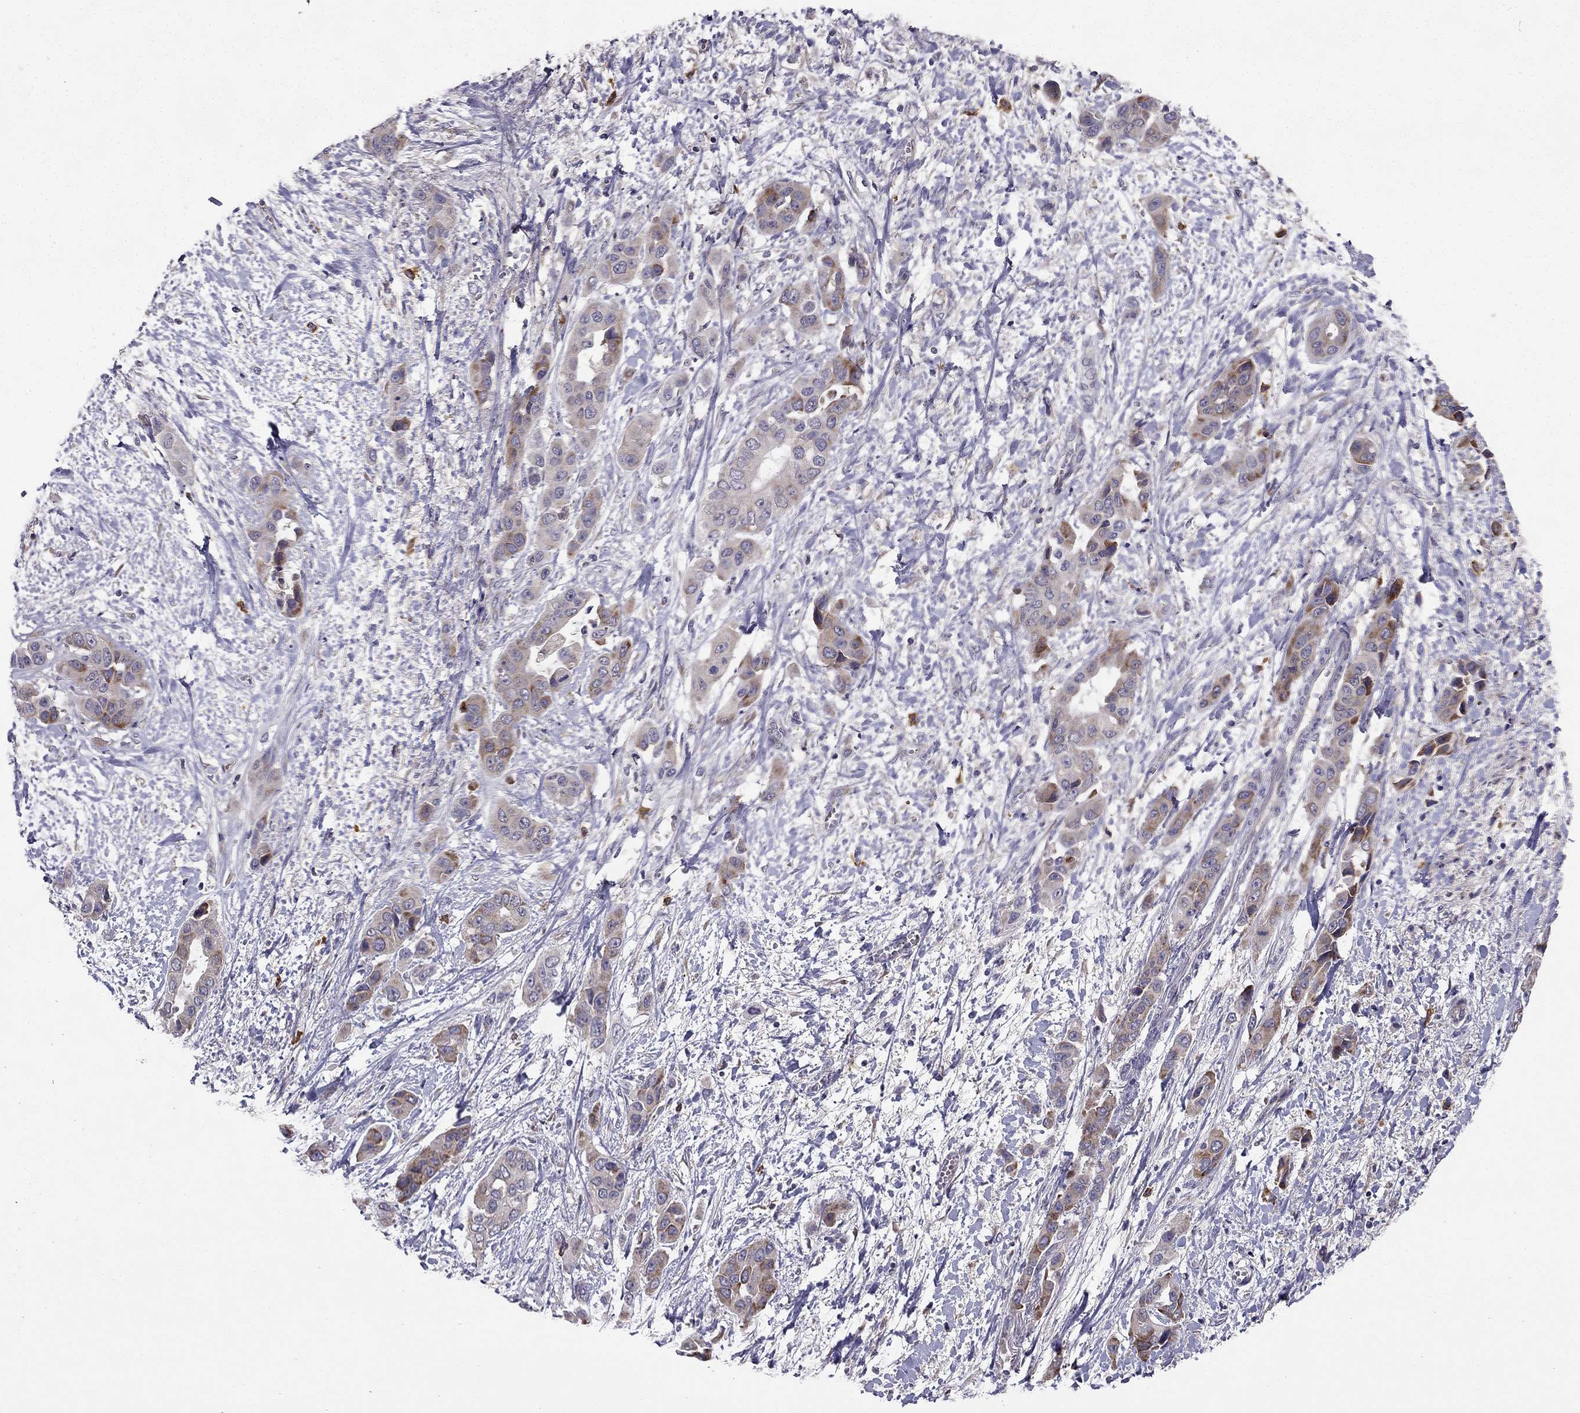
{"staining": {"intensity": "moderate", "quantity": "<25%", "location": "cytoplasmic/membranous"}, "tissue": "liver cancer", "cell_type": "Tumor cells", "image_type": "cancer", "snomed": [{"axis": "morphology", "description": "Cholangiocarcinoma"}, {"axis": "topography", "description": "Liver"}], "caption": "Moderate cytoplasmic/membranous protein positivity is identified in approximately <25% of tumor cells in cholangiocarcinoma (liver).", "gene": "STXBP5", "patient": {"sex": "female", "age": 52}}